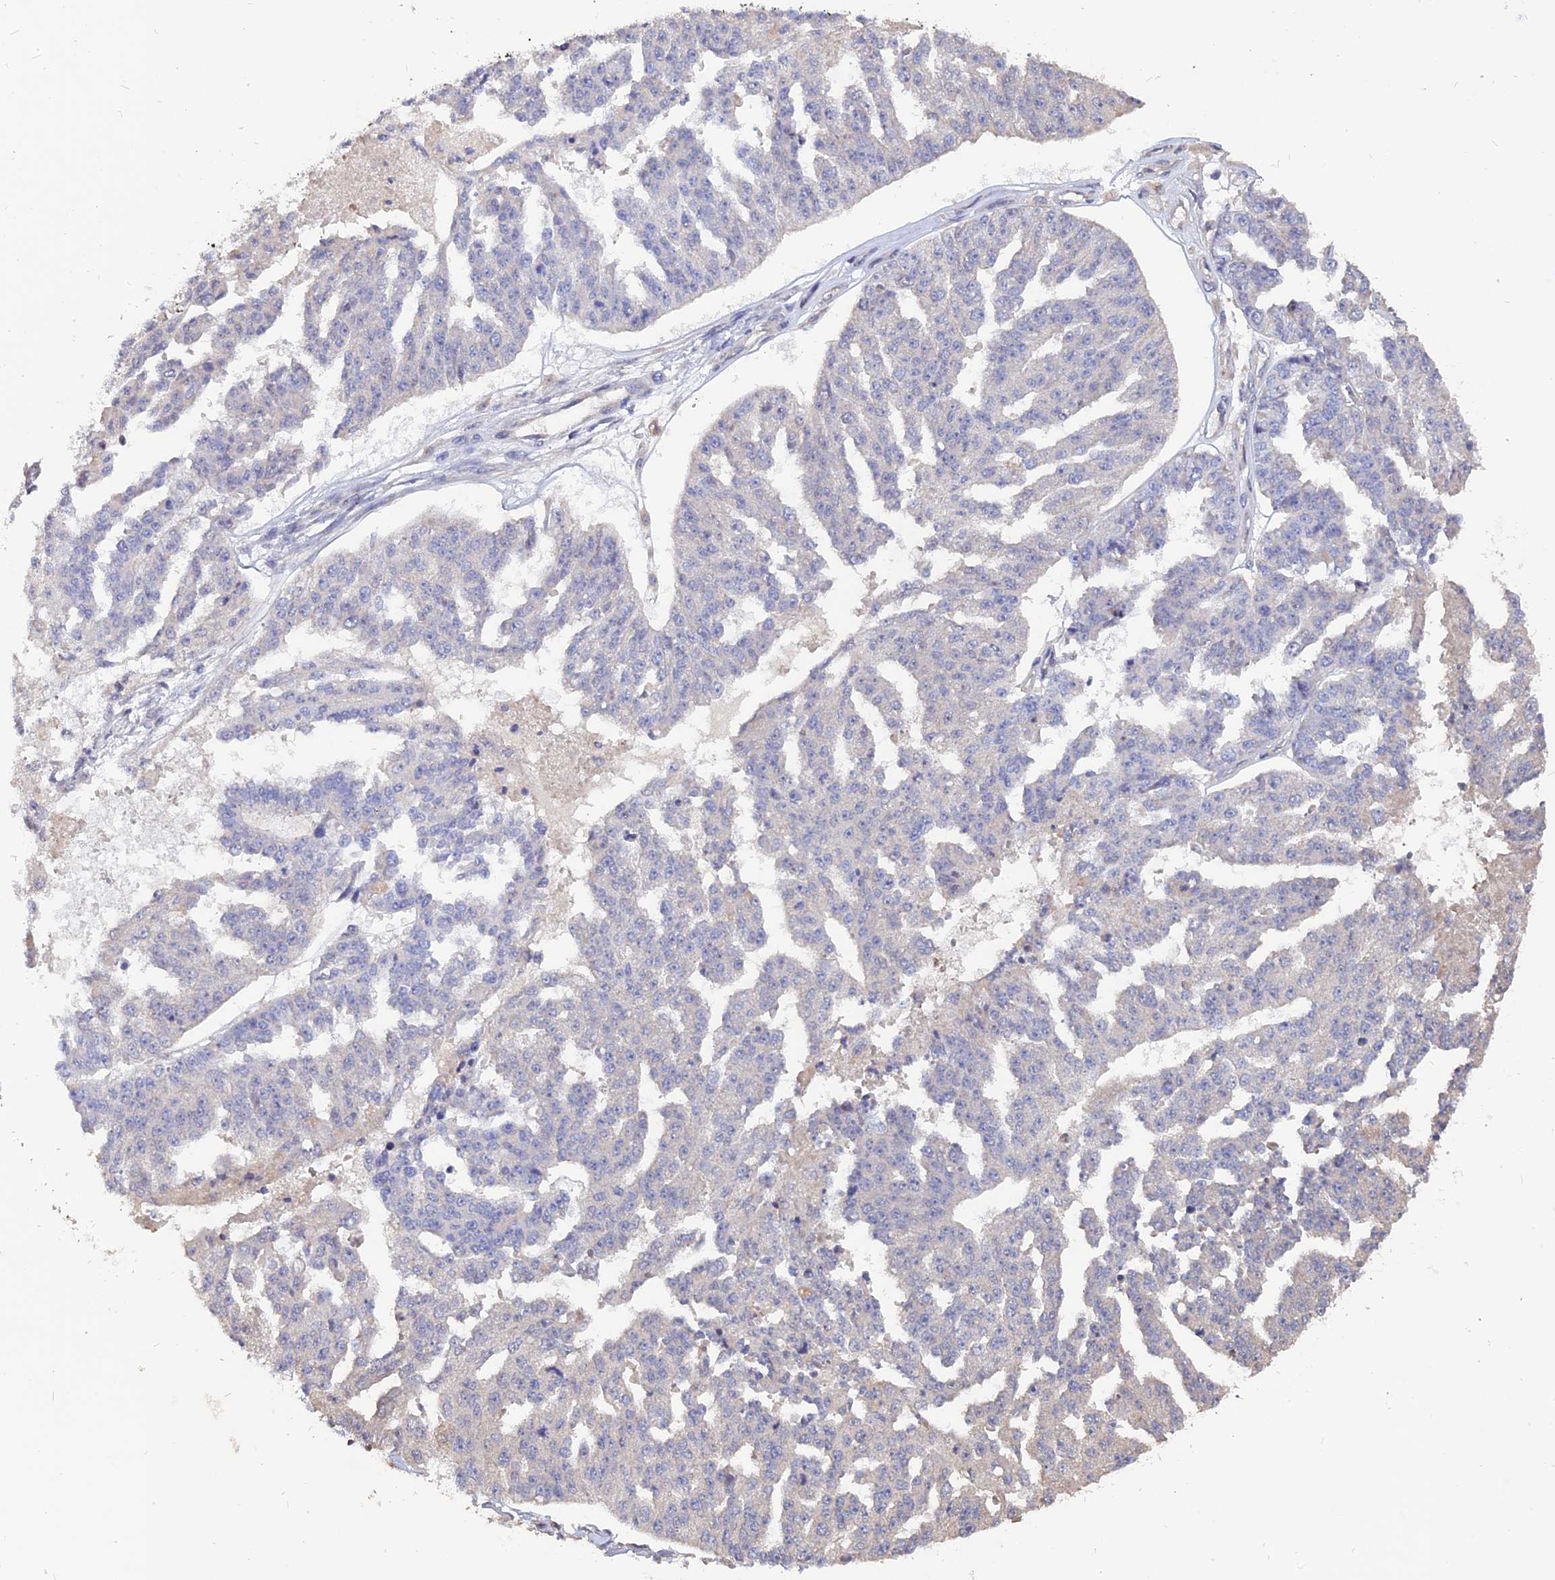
{"staining": {"intensity": "negative", "quantity": "none", "location": "none"}, "tissue": "ovarian cancer", "cell_type": "Tumor cells", "image_type": "cancer", "snomed": [{"axis": "morphology", "description": "Cystadenocarcinoma, serous, NOS"}, {"axis": "topography", "description": "Ovary"}], "caption": "The histopathology image displays no staining of tumor cells in ovarian cancer (serous cystadenocarcinoma). (DAB (3,3'-diaminobenzidine) IHC, high magnification).", "gene": "CARMIL2", "patient": {"sex": "female", "age": 58}}